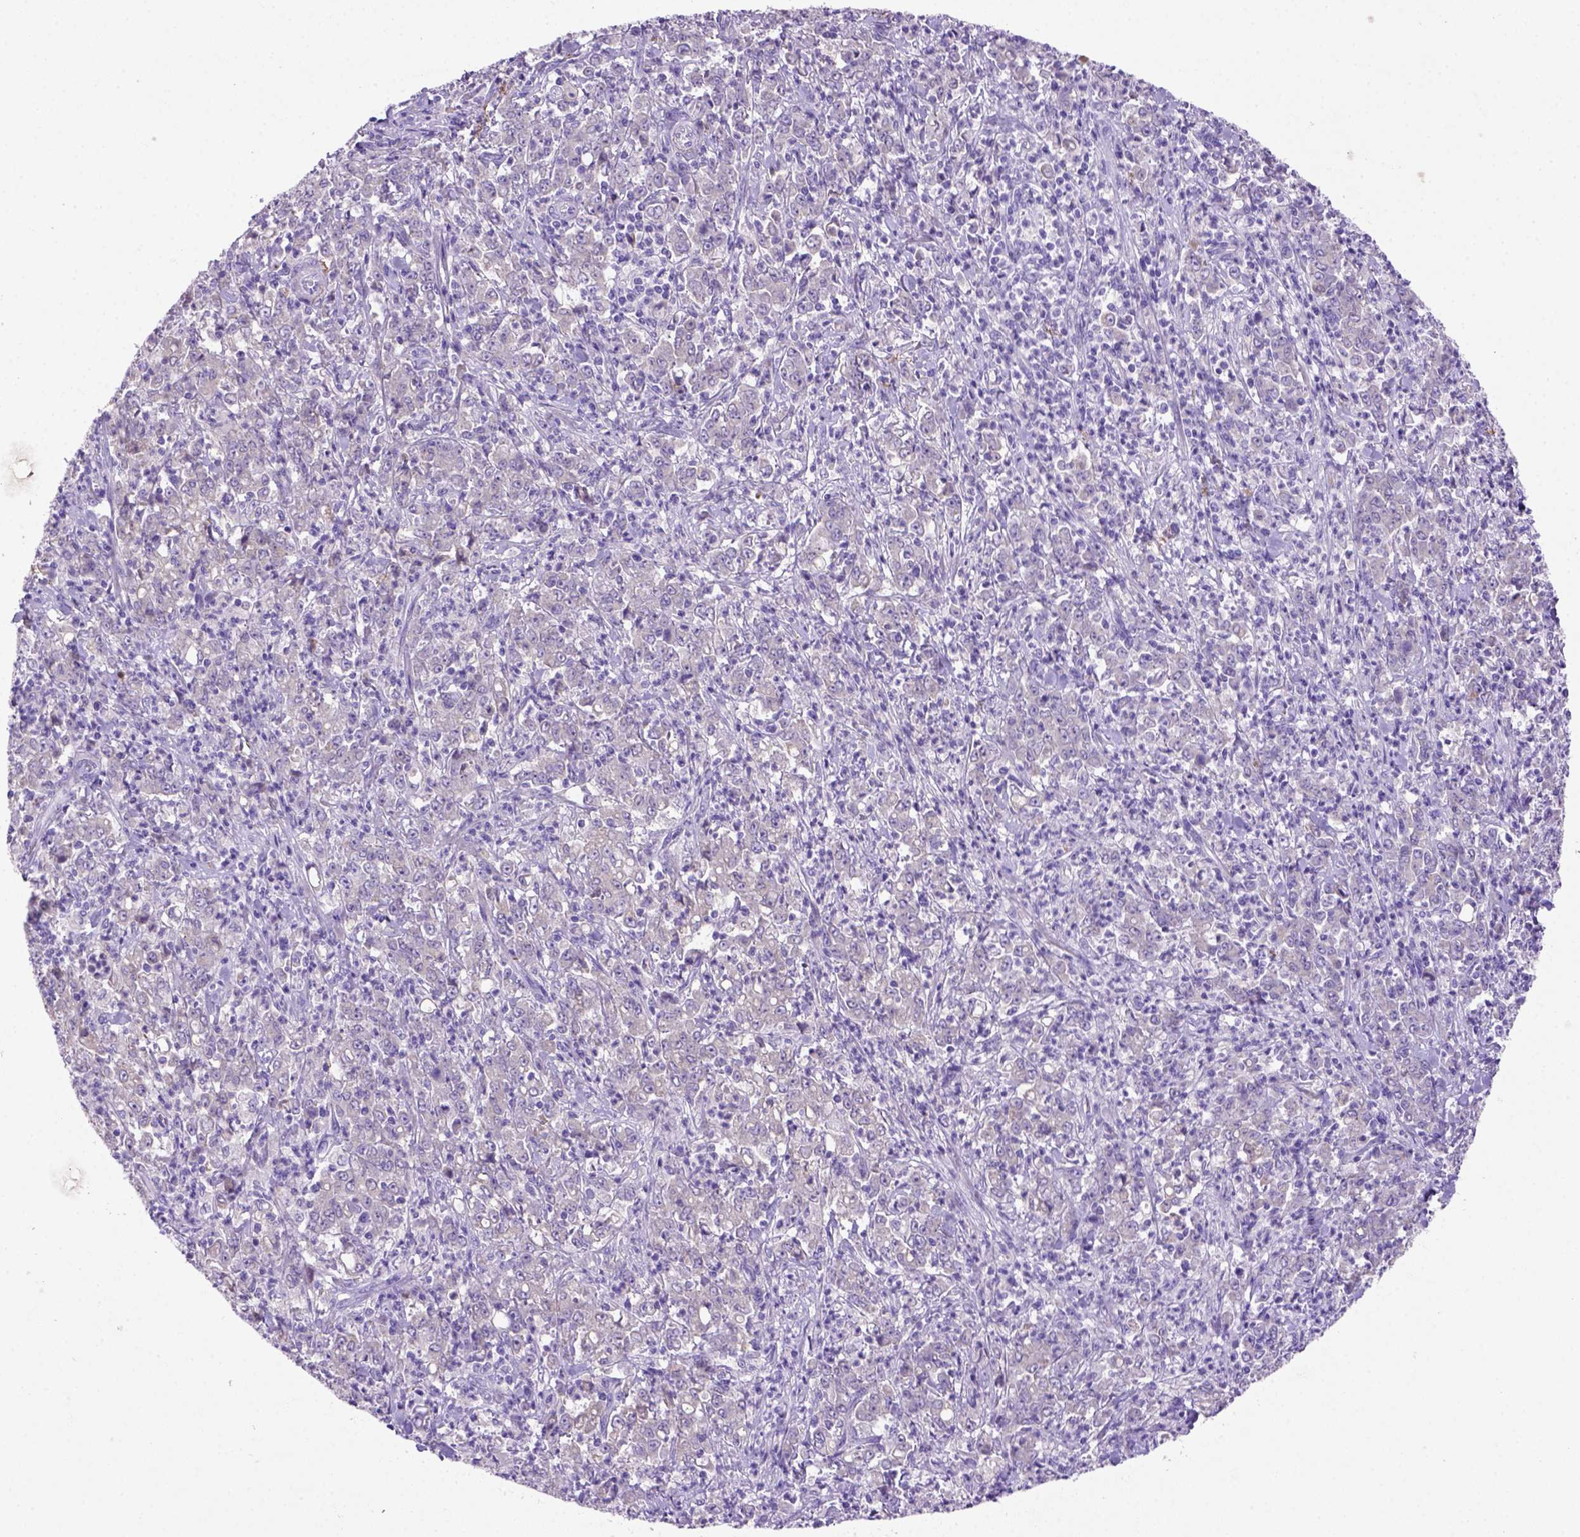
{"staining": {"intensity": "negative", "quantity": "none", "location": "none"}, "tissue": "stomach cancer", "cell_type": "Tumor cells", "image_type": "cancer", "snomed": [{"axis": "morphology", "description": "Adenocarcinoma, NOS"}, {"axis": "topography", "description": "Stomach, lower"}], "caption": "Immunohistochemical staining of stomach cancer (adenocarcinoma) demonstrates no significant staining in tumor cells.", "gene": "SIRPD", "patient": {"sex": "female", "age": 71}}